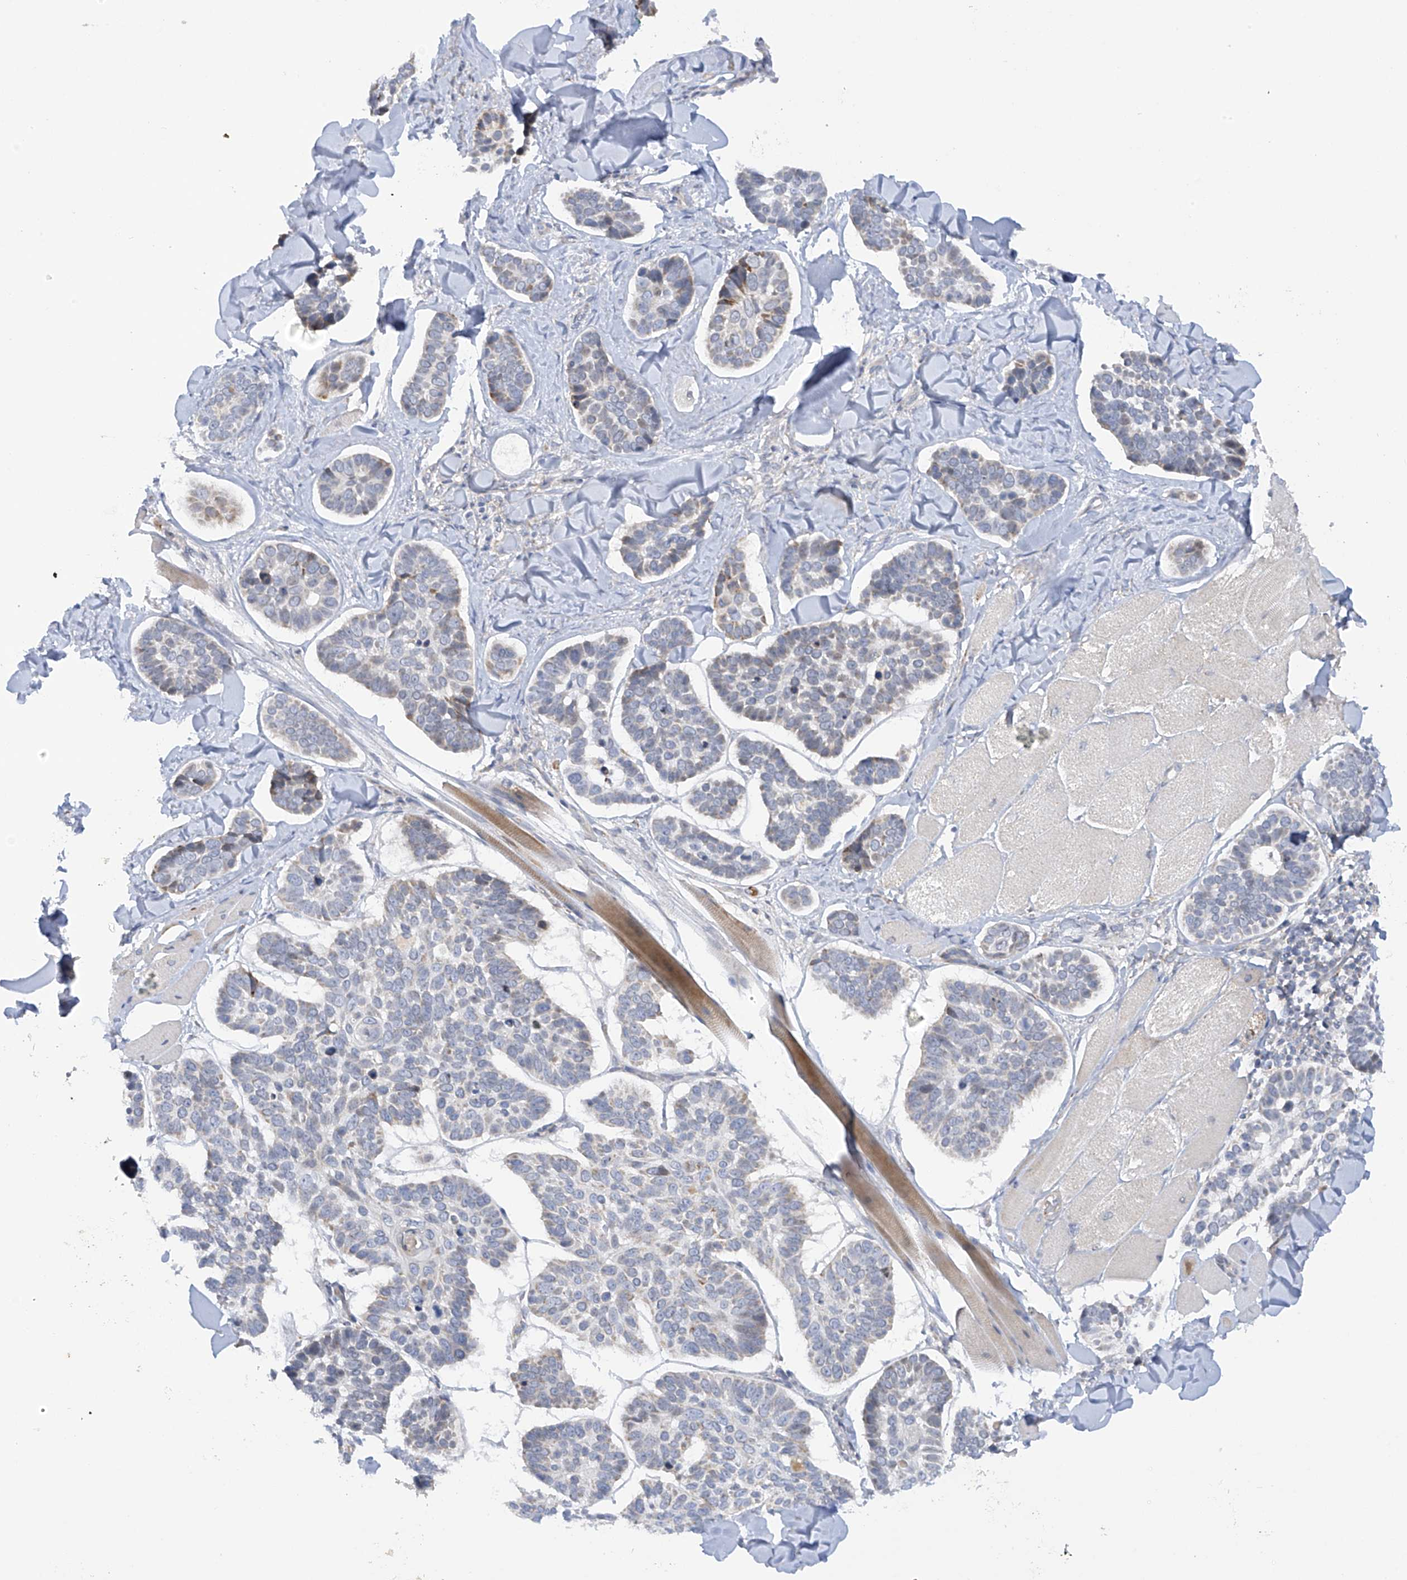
{"staining": {"intensity": "weak", "quantity": "<25%", "location": "cytoplasmic/membranous"}, "tissue": "skin cancer", "cell_type": "Tumor cells", "image_type": "cancer", "snomed": [{"axis": "morphology", "description": "Basal cell carcinoma"}, {"axis": "topography", "description": "Skin"}], "caption": "This micrograph is of skin basal cell carcinoma stained with IHC to label a protein in brown with the nuclei are counter-stained blue. There is no staining in tumor cells.", "gene": "METTL18", "patient": {"sex": "male", "age": 62}}